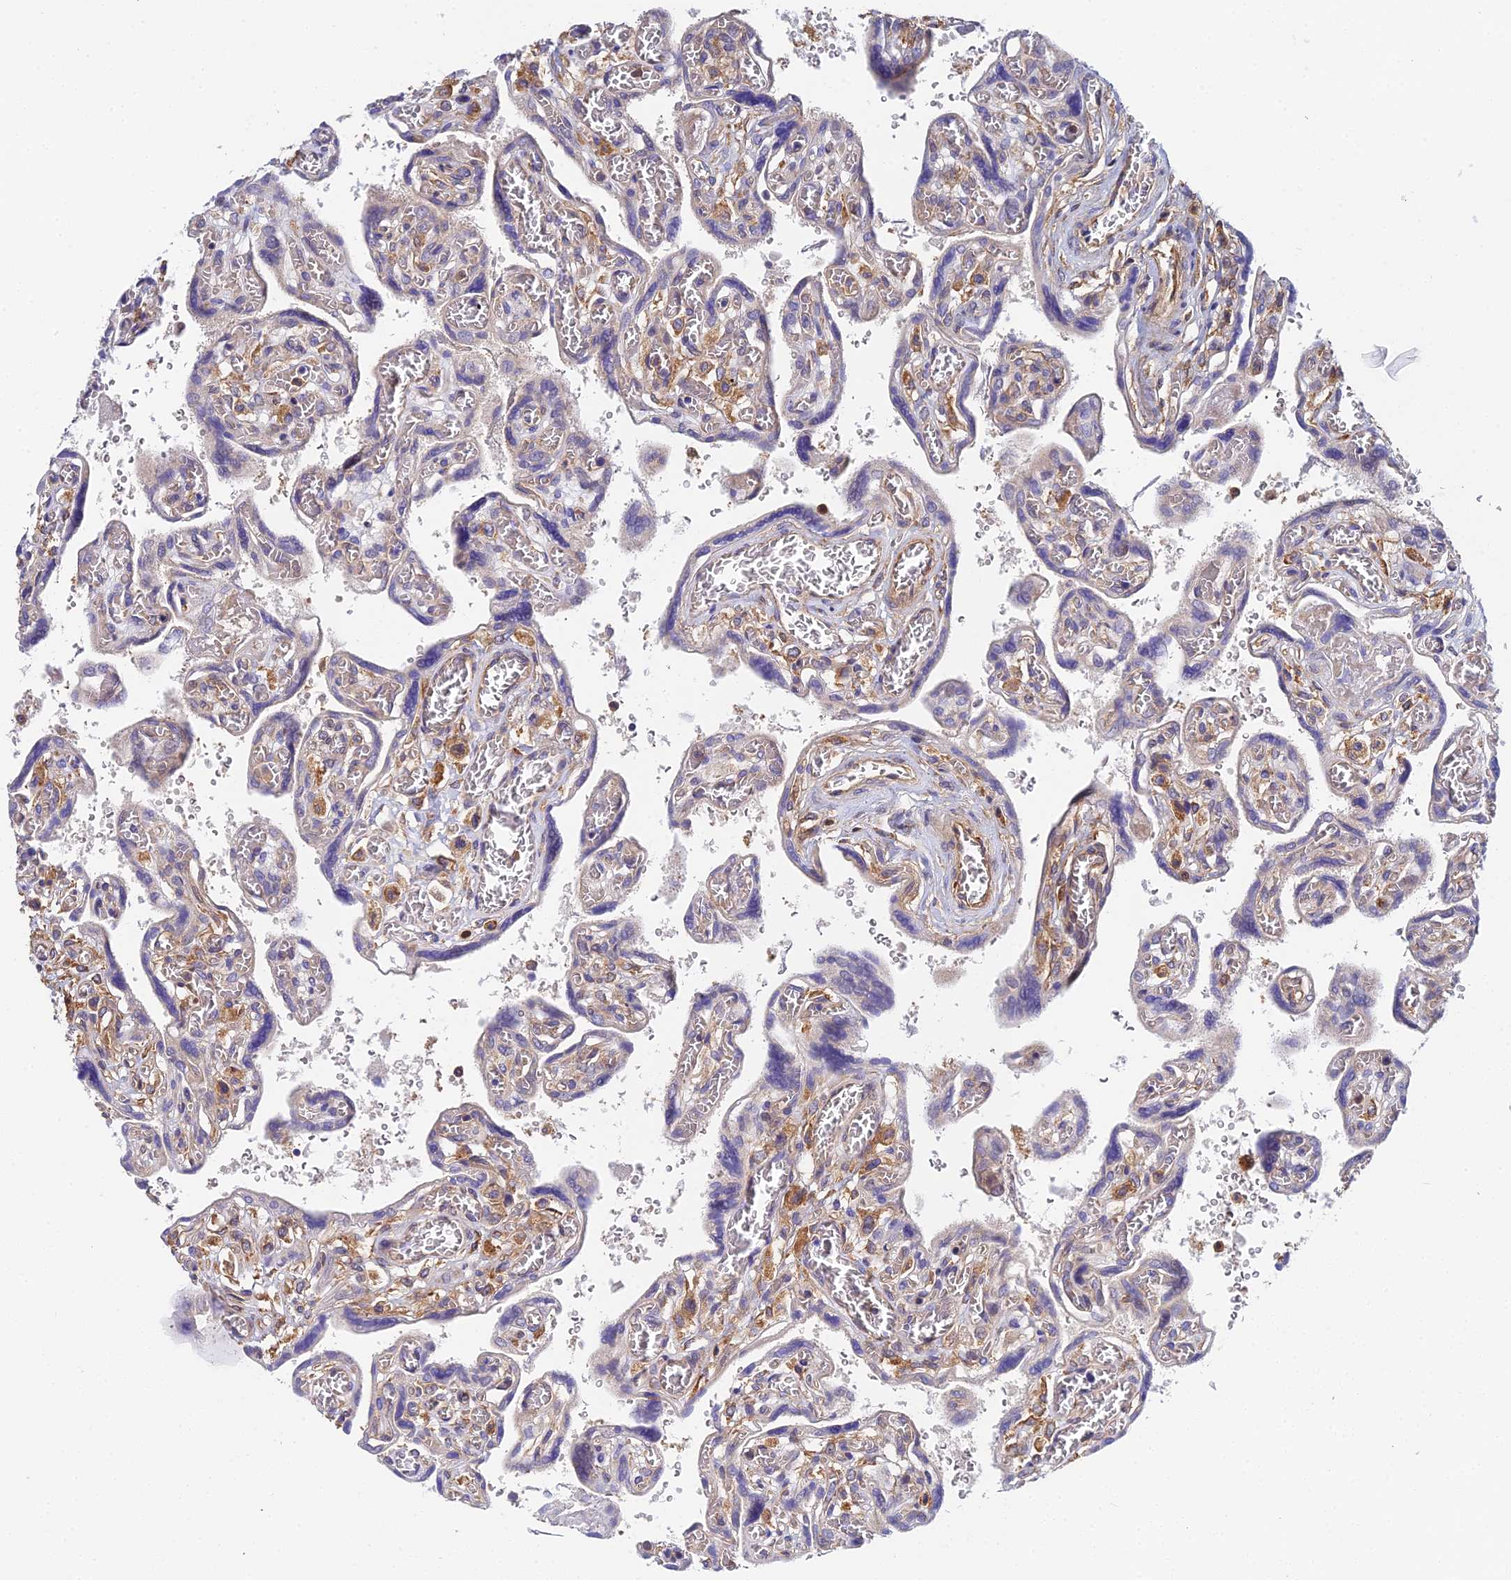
{"staining": {"intensity": "weak", "quantity": "<25%", "location": "cytoplasmic/membranous"}, "tissue": "placenta", "cell_type": "Trophoblastic cells", "image_type": "normal", "snomed": [{"axis": "morphology", "description": "Normal tissue, NOS"}, {"axis": "topography", "description": "Placenta"}], "caption": "Immunohistochemistry micrograph of normal placenta: placenta stained with DAB (3,3'-diaminobenzidine) demonstrates no significant protein staining in trophoblastic cells.", "gene": "GNG5B", "patient": {"sex": "female", "age": 39}}